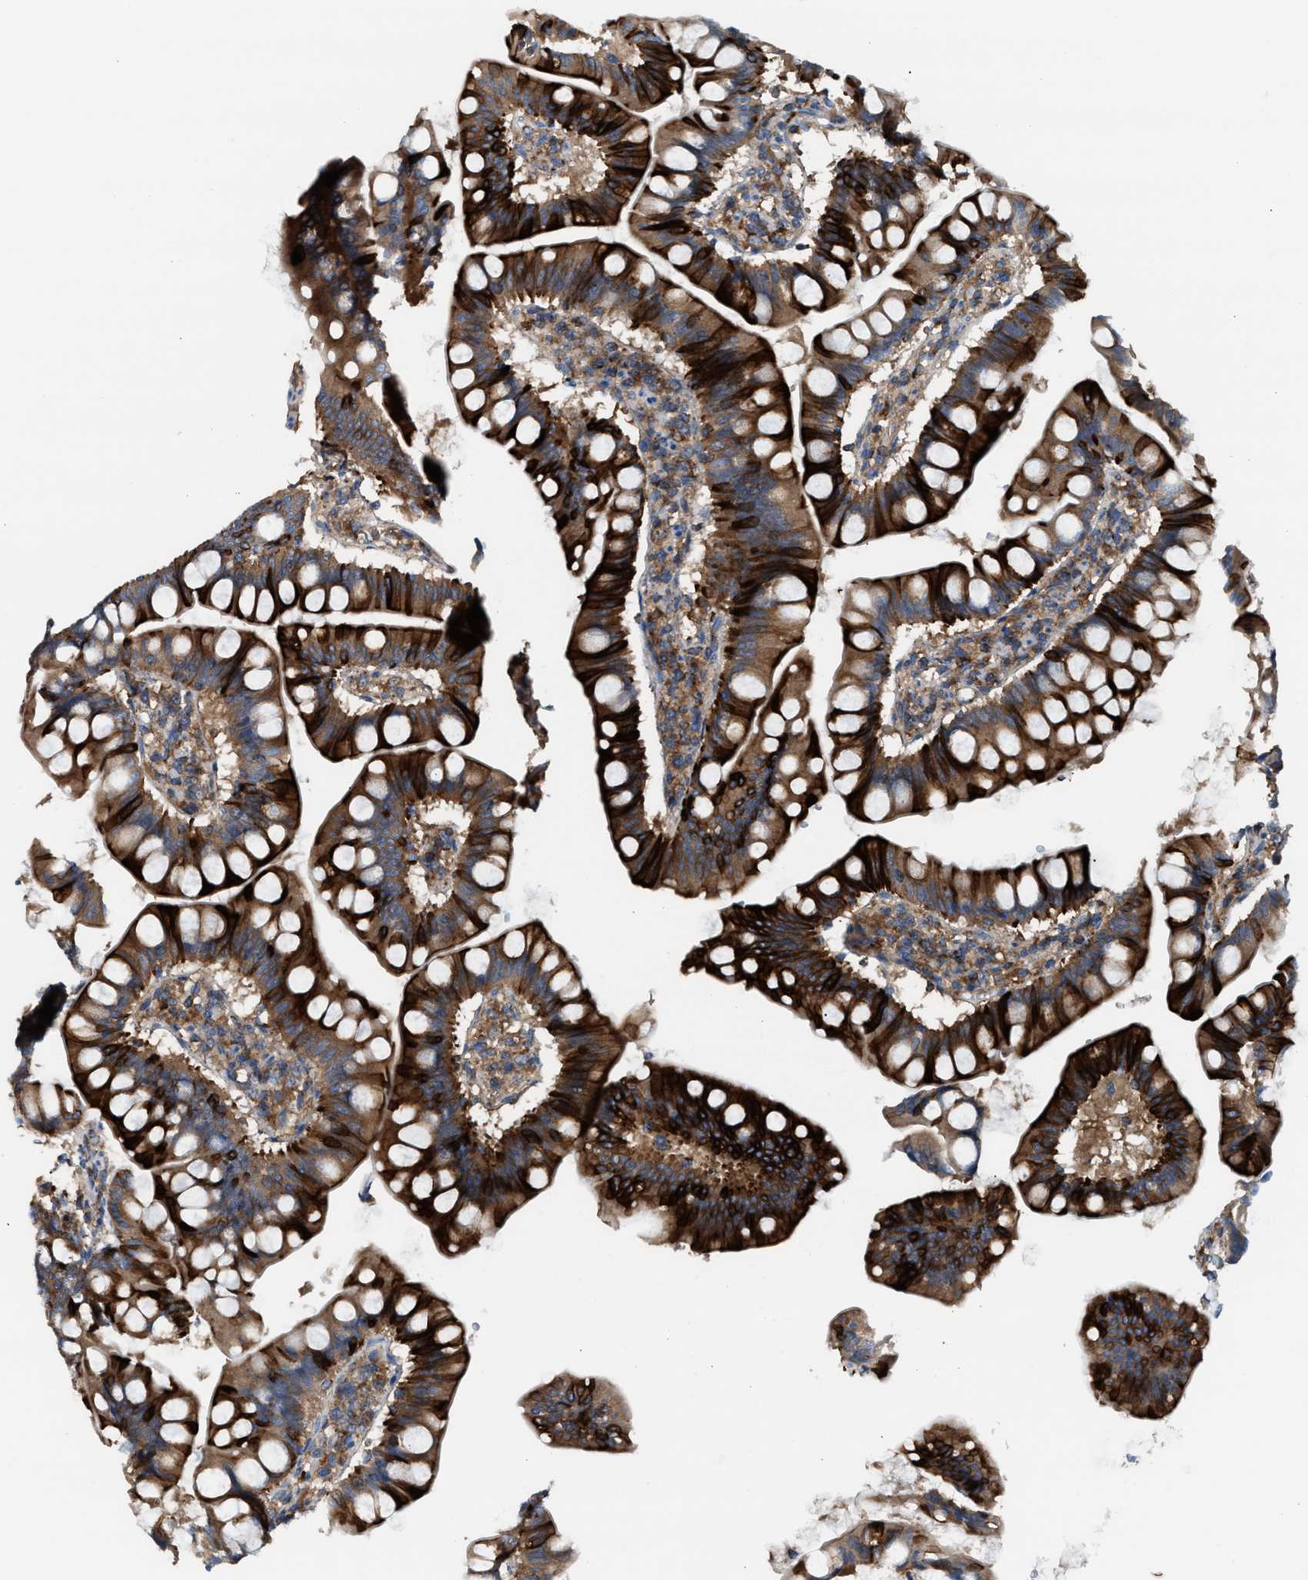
{"staining": {"intensity": "strong", "quantity": ">75%", "location": "cytoplasmic/membranous"}, "tissue": "small intestine", "cell_type": "Glandular cells", "image_type": "normal", "snomed": [{"axis": "morphology", "description": "Normal tissue, NOS"}, {"axis": "topography", "description": "Small intestine"}], "caption": "Small intestine stained with a brown dye demonstrates strong cytoplasmic/membranous positive expression in approximately >75% of glandular cells.", "gene": "TBC1D15", "patient": {"sex": "male", "age": 7}}